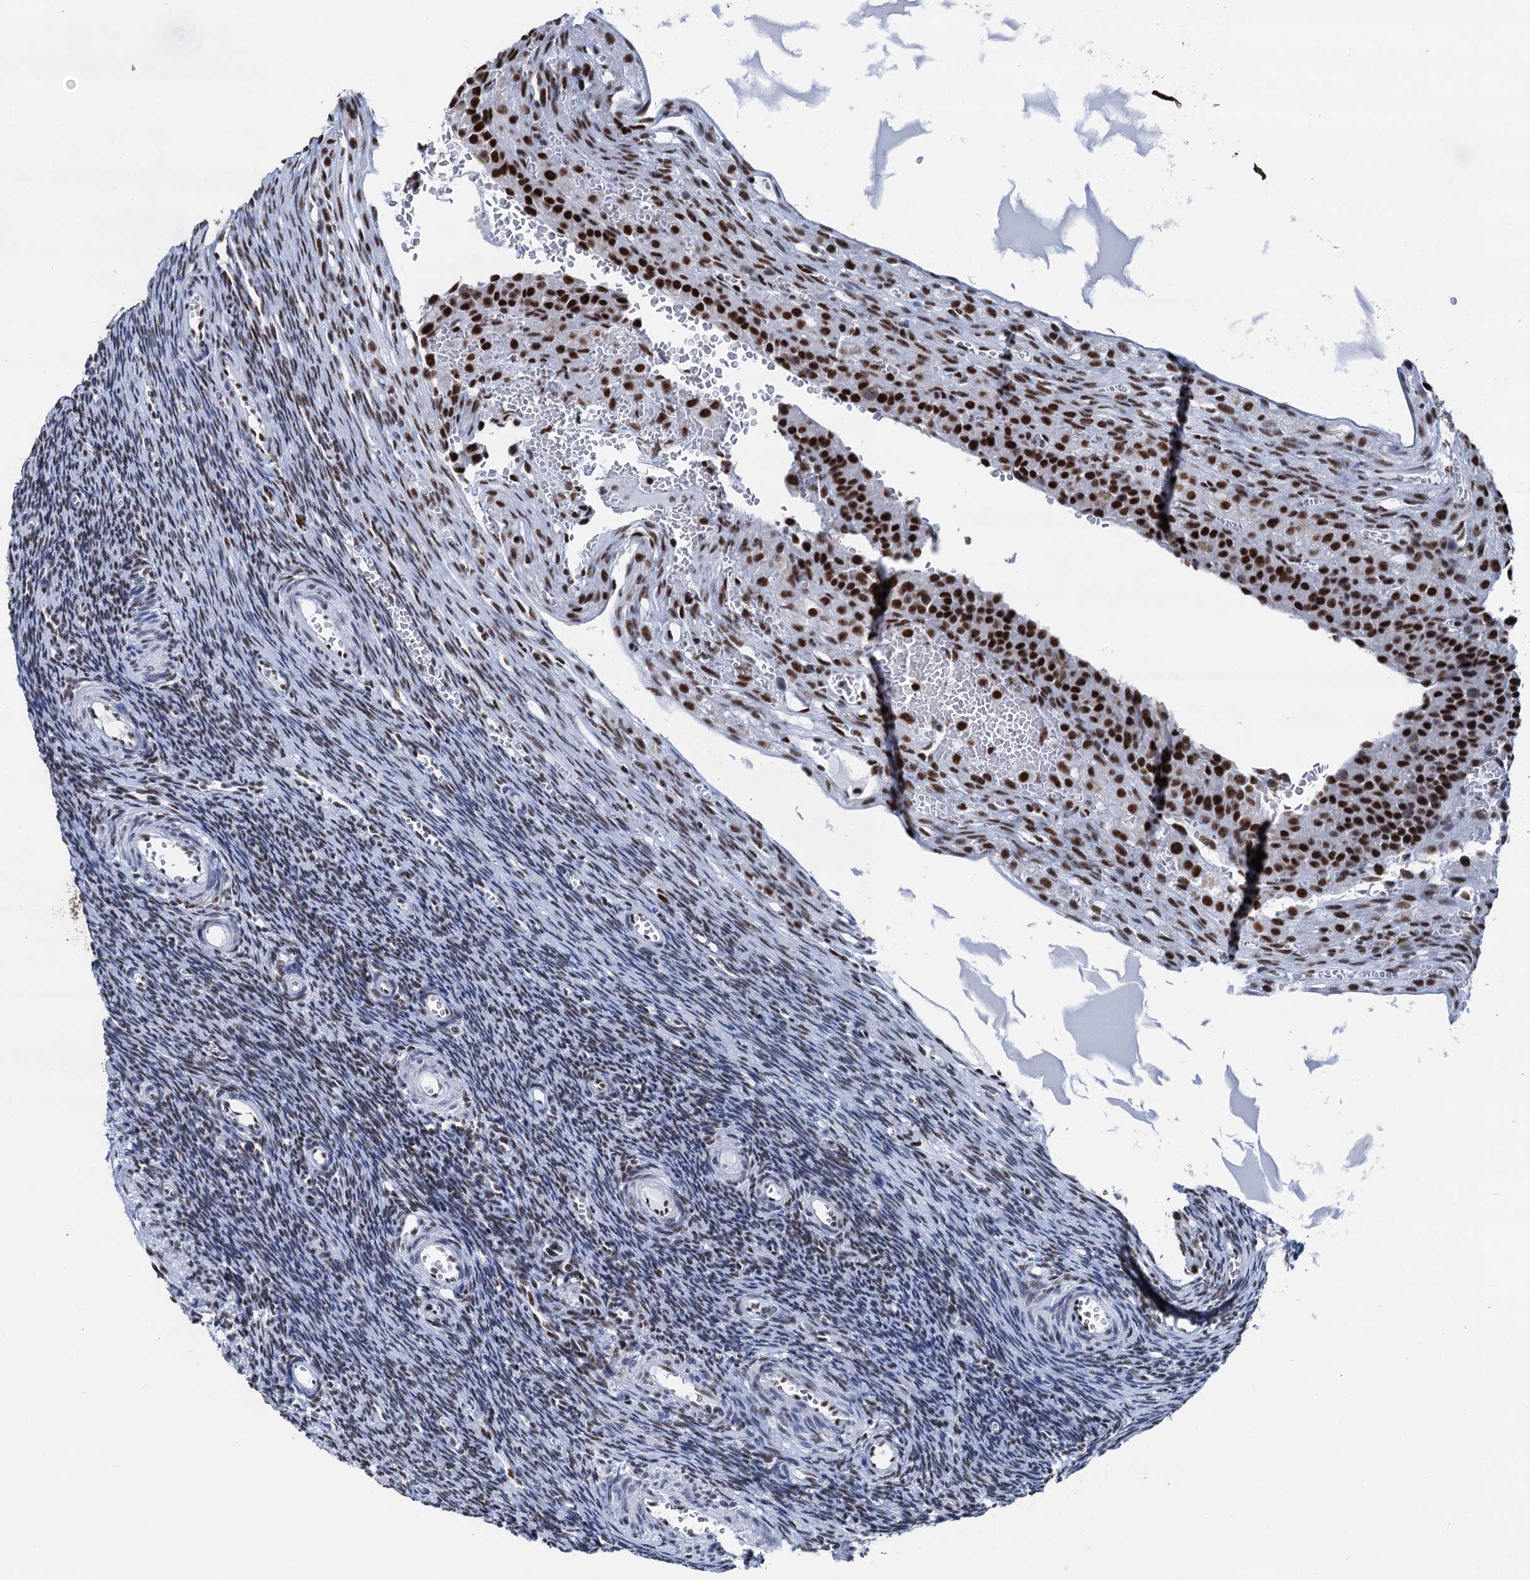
{"staining": {"intensity": "moderate", "quantity": ">75%", "location": "nuclear"}, "tissue": "ovary", "cell_type": "Ovarian stroma cells", "image_type": "normal", "snomed": [{"axis": "morphology", "description": "Normal tissue, NOS"}, {"axis": "topography", "description": "Ovary"}], "caption": "A micrograph of ovary stained for a protein displays moderate nuclear brown staining in ovarian stroma cells. Using DAB (brown) and hematoxylin (blue) stains, captured at high magnification using brightfield microscopy.", "gene": "DDX23", "patient": {"sex": "female", "age": 39}}